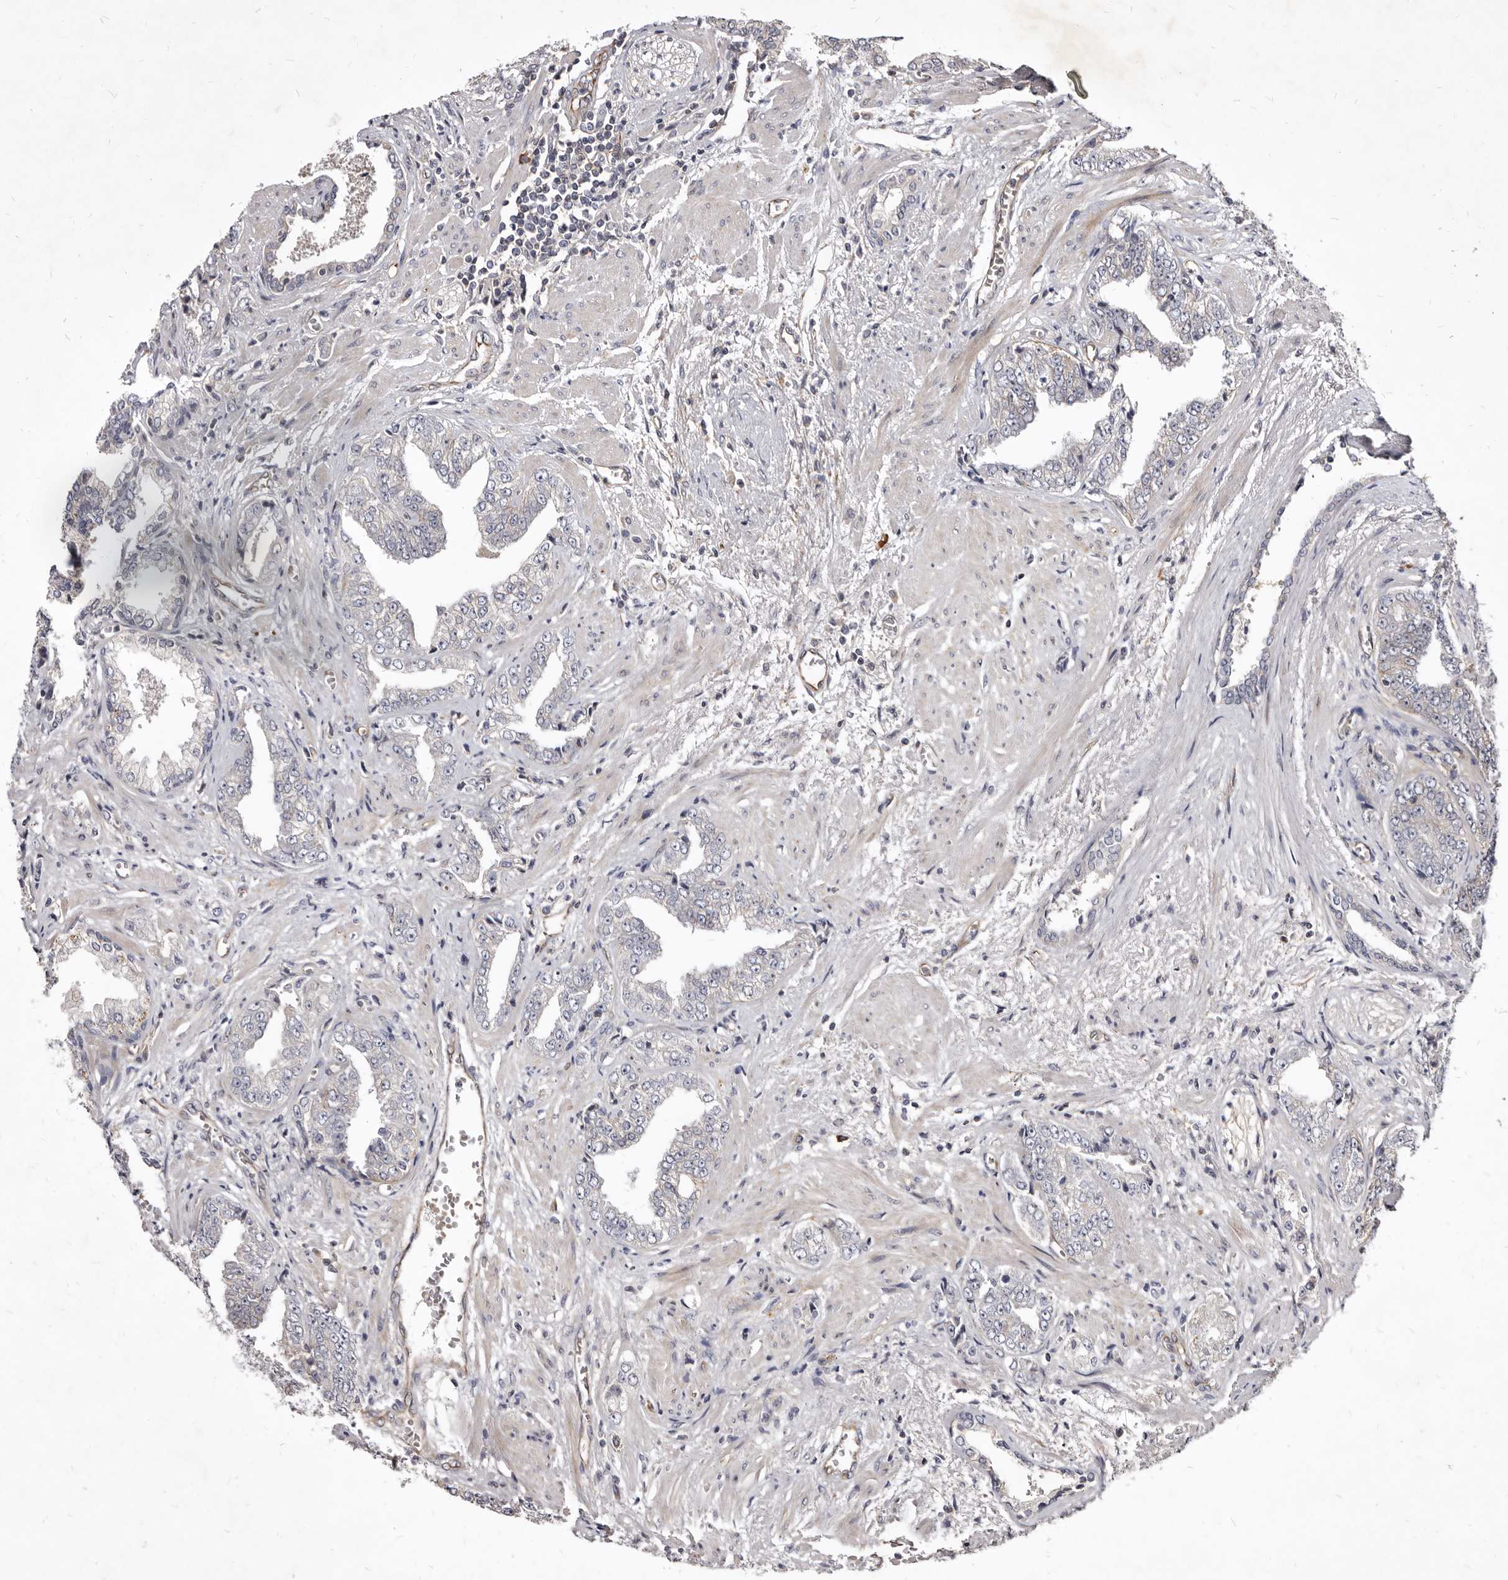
{"staining": {"intensity": "negative", "quantity": "none", "location": "none"}, "tissue": "prostate cancer", "cell_type": "Tumor cells", "image_type": "cancer", "snomed": [{"axis": "morphology", "description": "Adenocarcinoma, High grade"}, {"axis": "topography", "description": "Prostate"}], "caption": "Prostate cancer was stained to show a protein in brown. There is no significant staining in tumor cells.", "gene": "FAS", "patient": {"sex": "male", "age": 71}}